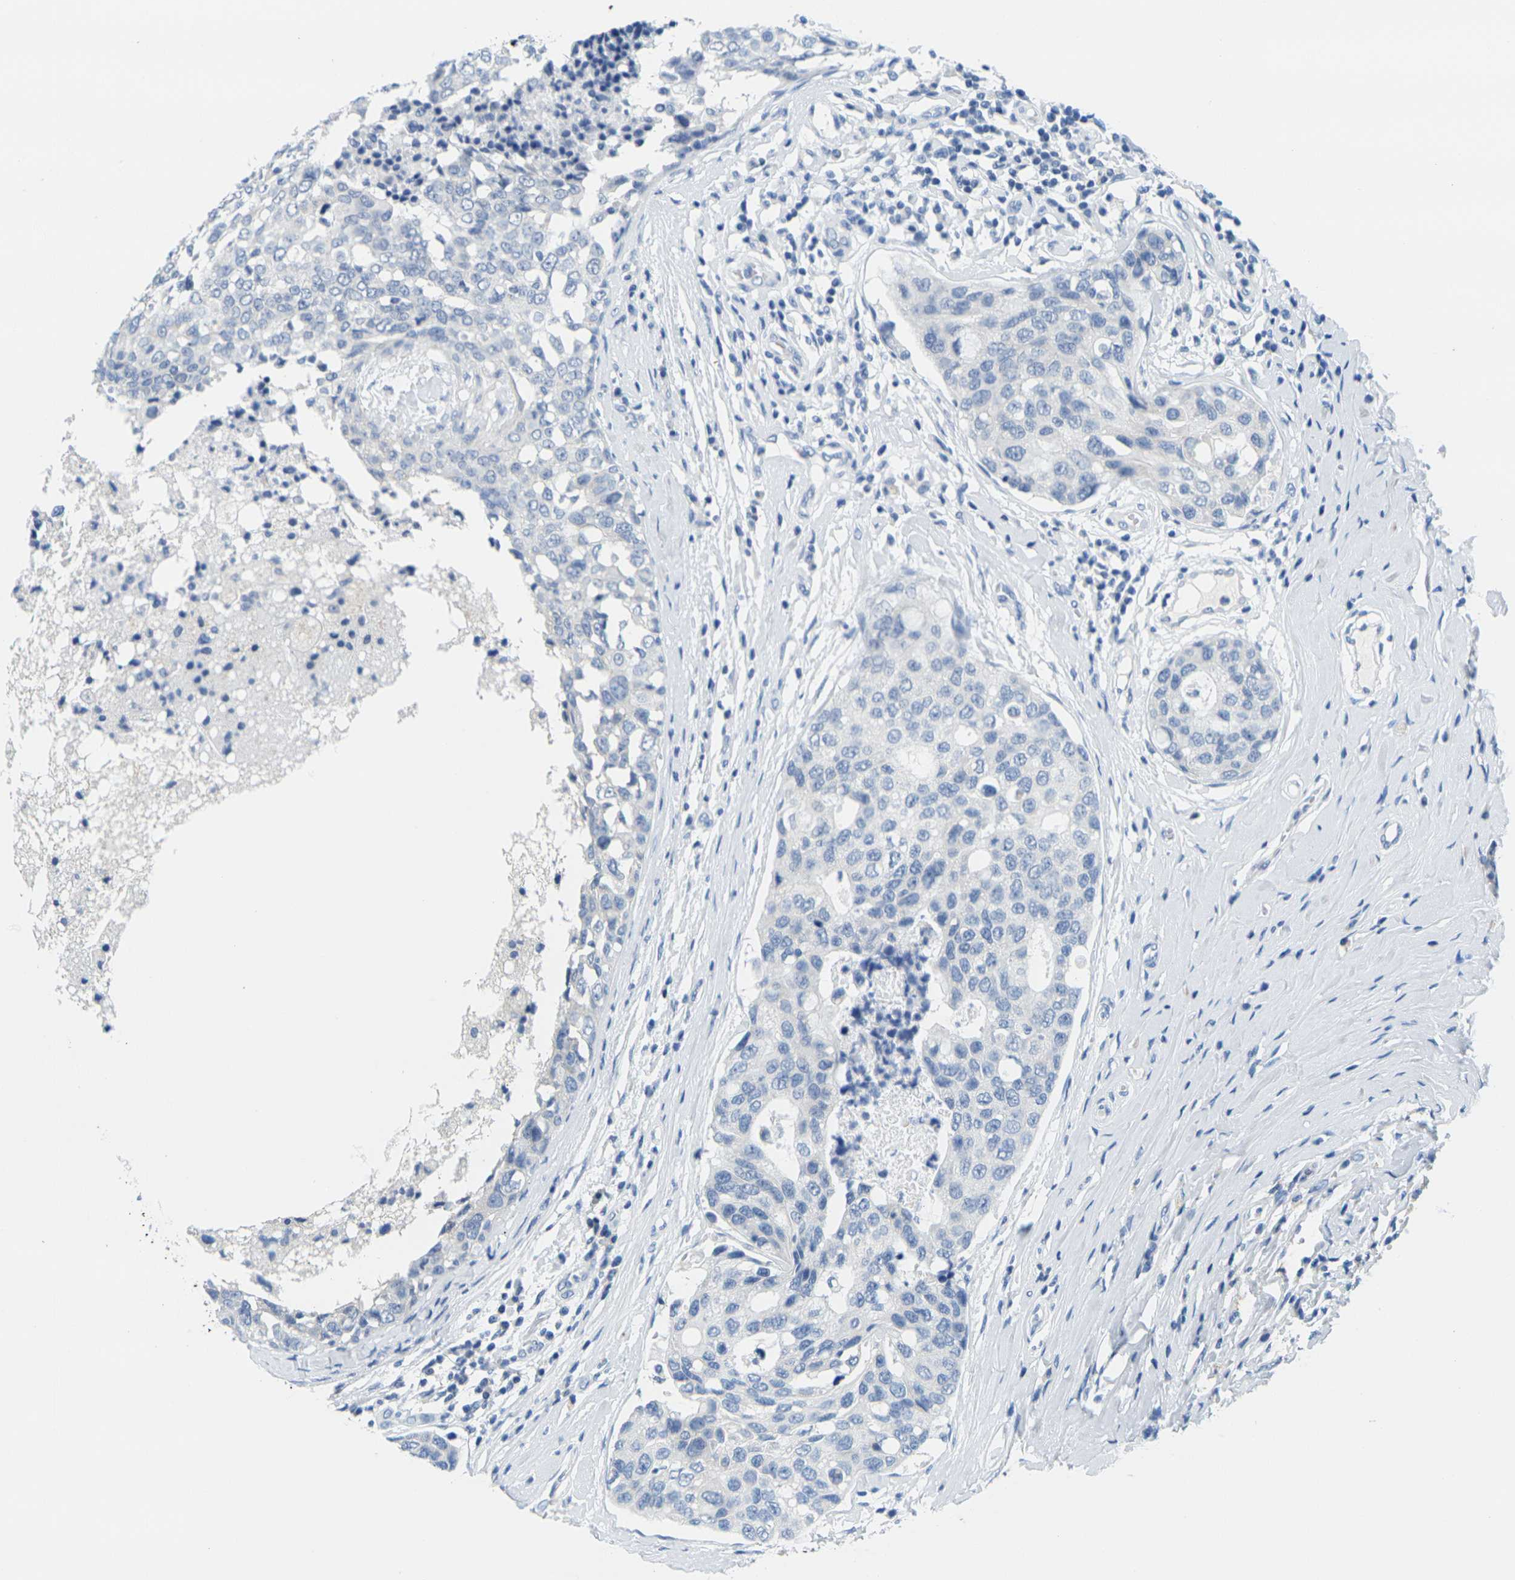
{"staining": {"intensity": "negative", "quantity": "none", "location": "none"}, "tissue": "breast cancer", "cell_type": "Tumor cells", "image_type": "cancer", "snomed": [{"axis": "morphology", "description": "Duct carcinoma"}, {"axis": "topography", "description": "Breast"}], "caption": "Immunohistochemical staining of human breast intraductal carcinoma demonstrates no significant expression in tumor cells. (Brightfield microscopy of DAB immunohistochemistry at high magnification).", "gene": "FAM3D", "patient": {"sex": "female", "age": 27}}